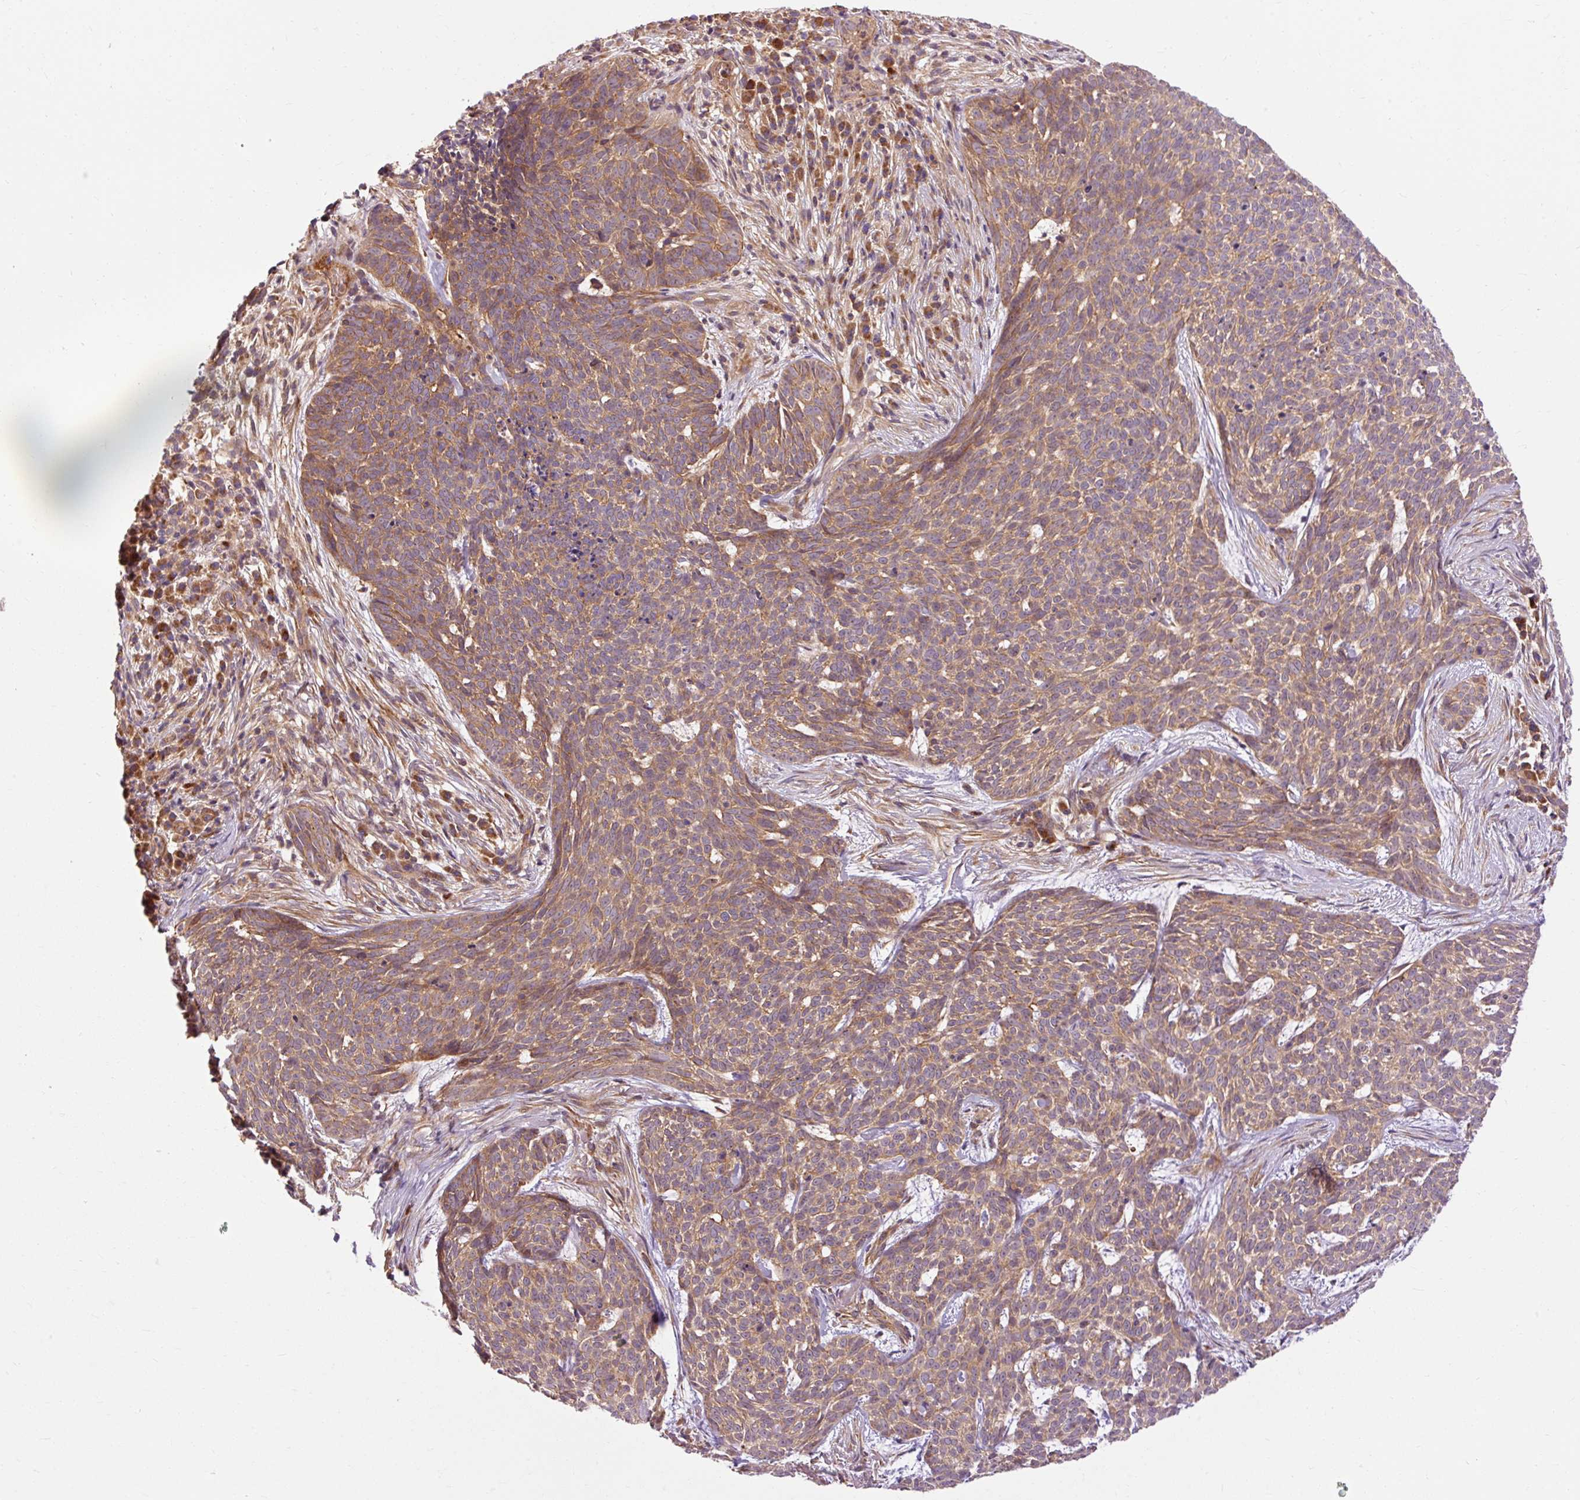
{"staining": {"intensity": "moderate", "quantity": ">75%", "location": "cytoplasmic/membranous"}, "tissue": "skin cancer", "cell_type": "Tumor cells", "image_type": "cancer", "snomed": [{"axis": "morphology", "description": "Basal cell carcinoma"}, {"axis": "topography", "description": "Skin"}], "caption": "Immunohistochemical staining of skin cancer (basal cell carcinoma) exhibits medium levels of moderate cytoplasmic/membranous expression in approximately >75% of tumor cells.", "gene": "RIPOR3", "patient": {"sex": "female", "age": 93}}